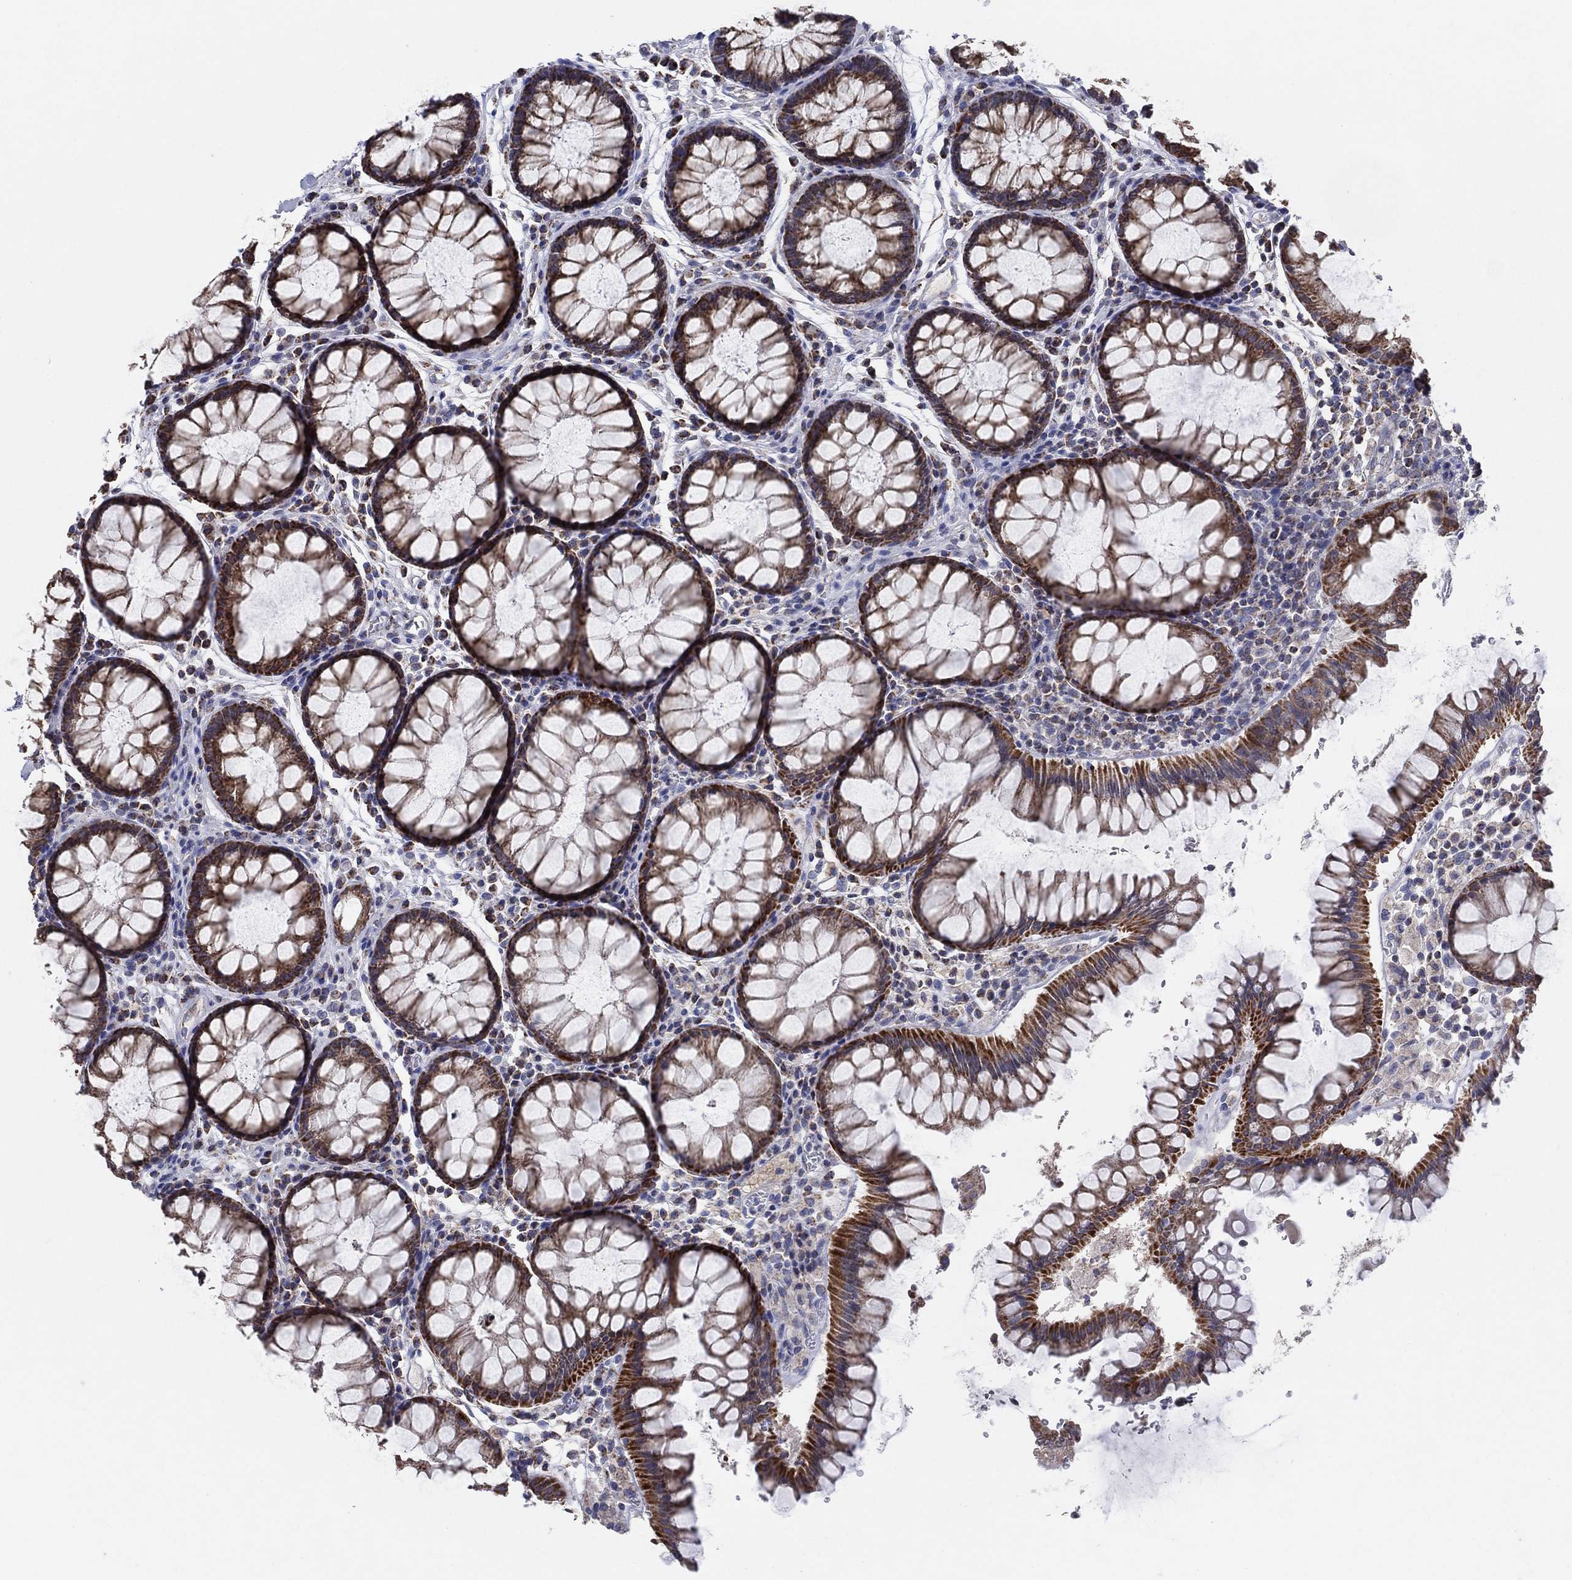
{"staining": {"intensity": "strong", "quantity": ">75%", "location": "cytoplasmic/membranous"}, "tissue": "rectum", "cell_type": "Glandular cells", "image_type": "normal", "snomed": [{"axis": "morphology", "description": "Normal tissue, NOS"}, {"axis": "topography", "description": "Rectum"}], "caption": "Strong cytoplasmic/membranous protein positivity is seen in approximately >75% of glandular cells in rectum. The staining is performed using DAB brown chromogen to label protein expression. The nuclei are counter-stained blue using hematoxylin.", "gene": "C9orf85", "patient": {"sex": "female", "age": 68}}